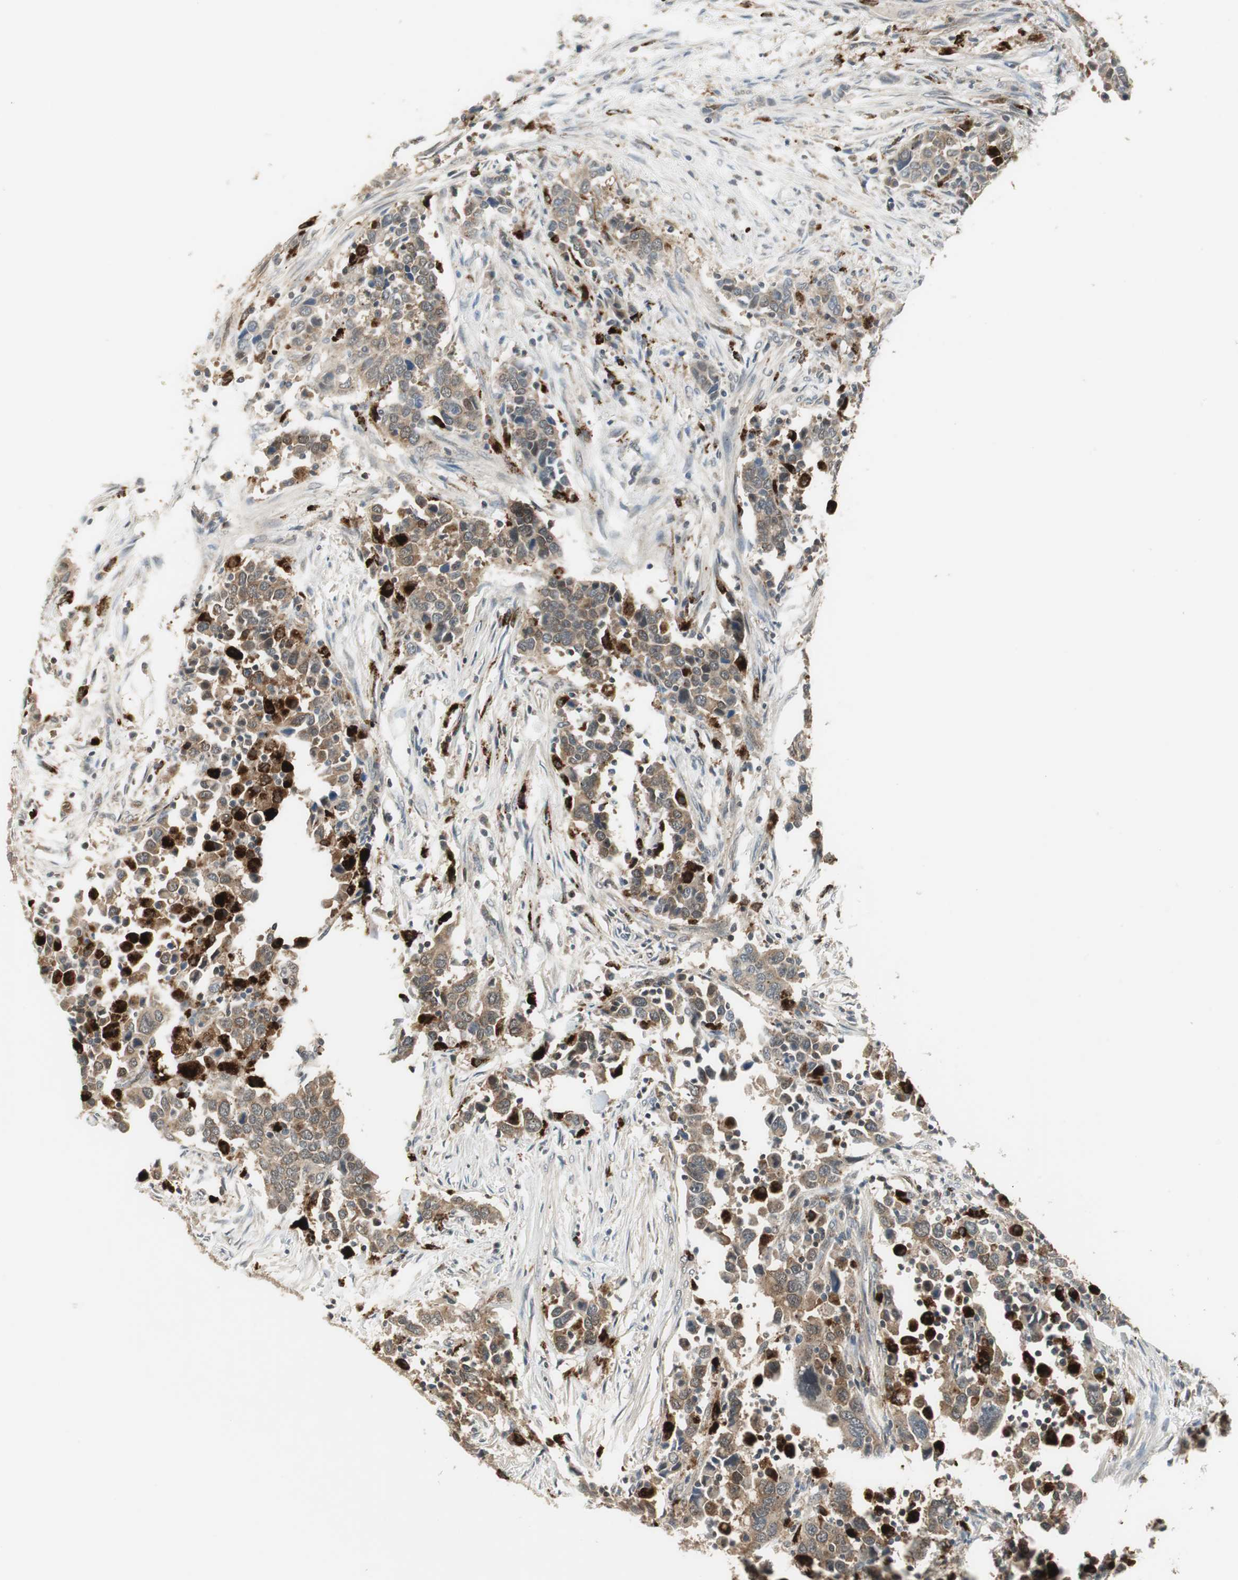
{"staining": {"intensity": "moderate", "quantity": ">75%", "location": "cytoplasmic/membranous"}, "tissue": "urothelial cancer", "cell_type": "Tumor cells", "image_type": "cancer", "snomed": [{"axis": "morphology", "description": "Urothelial carcinoma, High grade"}, {"axis": "topography", "description": "Urinary bladder"}], "caption": "A high-resolution histopathology image shows immunohistochemistry staining of urothelial cancer, which exhibits moderate cytoplasmic/membranous positivity in about >75% of tumor cells. (brown staining indicates protein expression, while blue staining denotes nuclei).", "gene": "NCK1", "patient": {"sex": "male", "age": 61}}